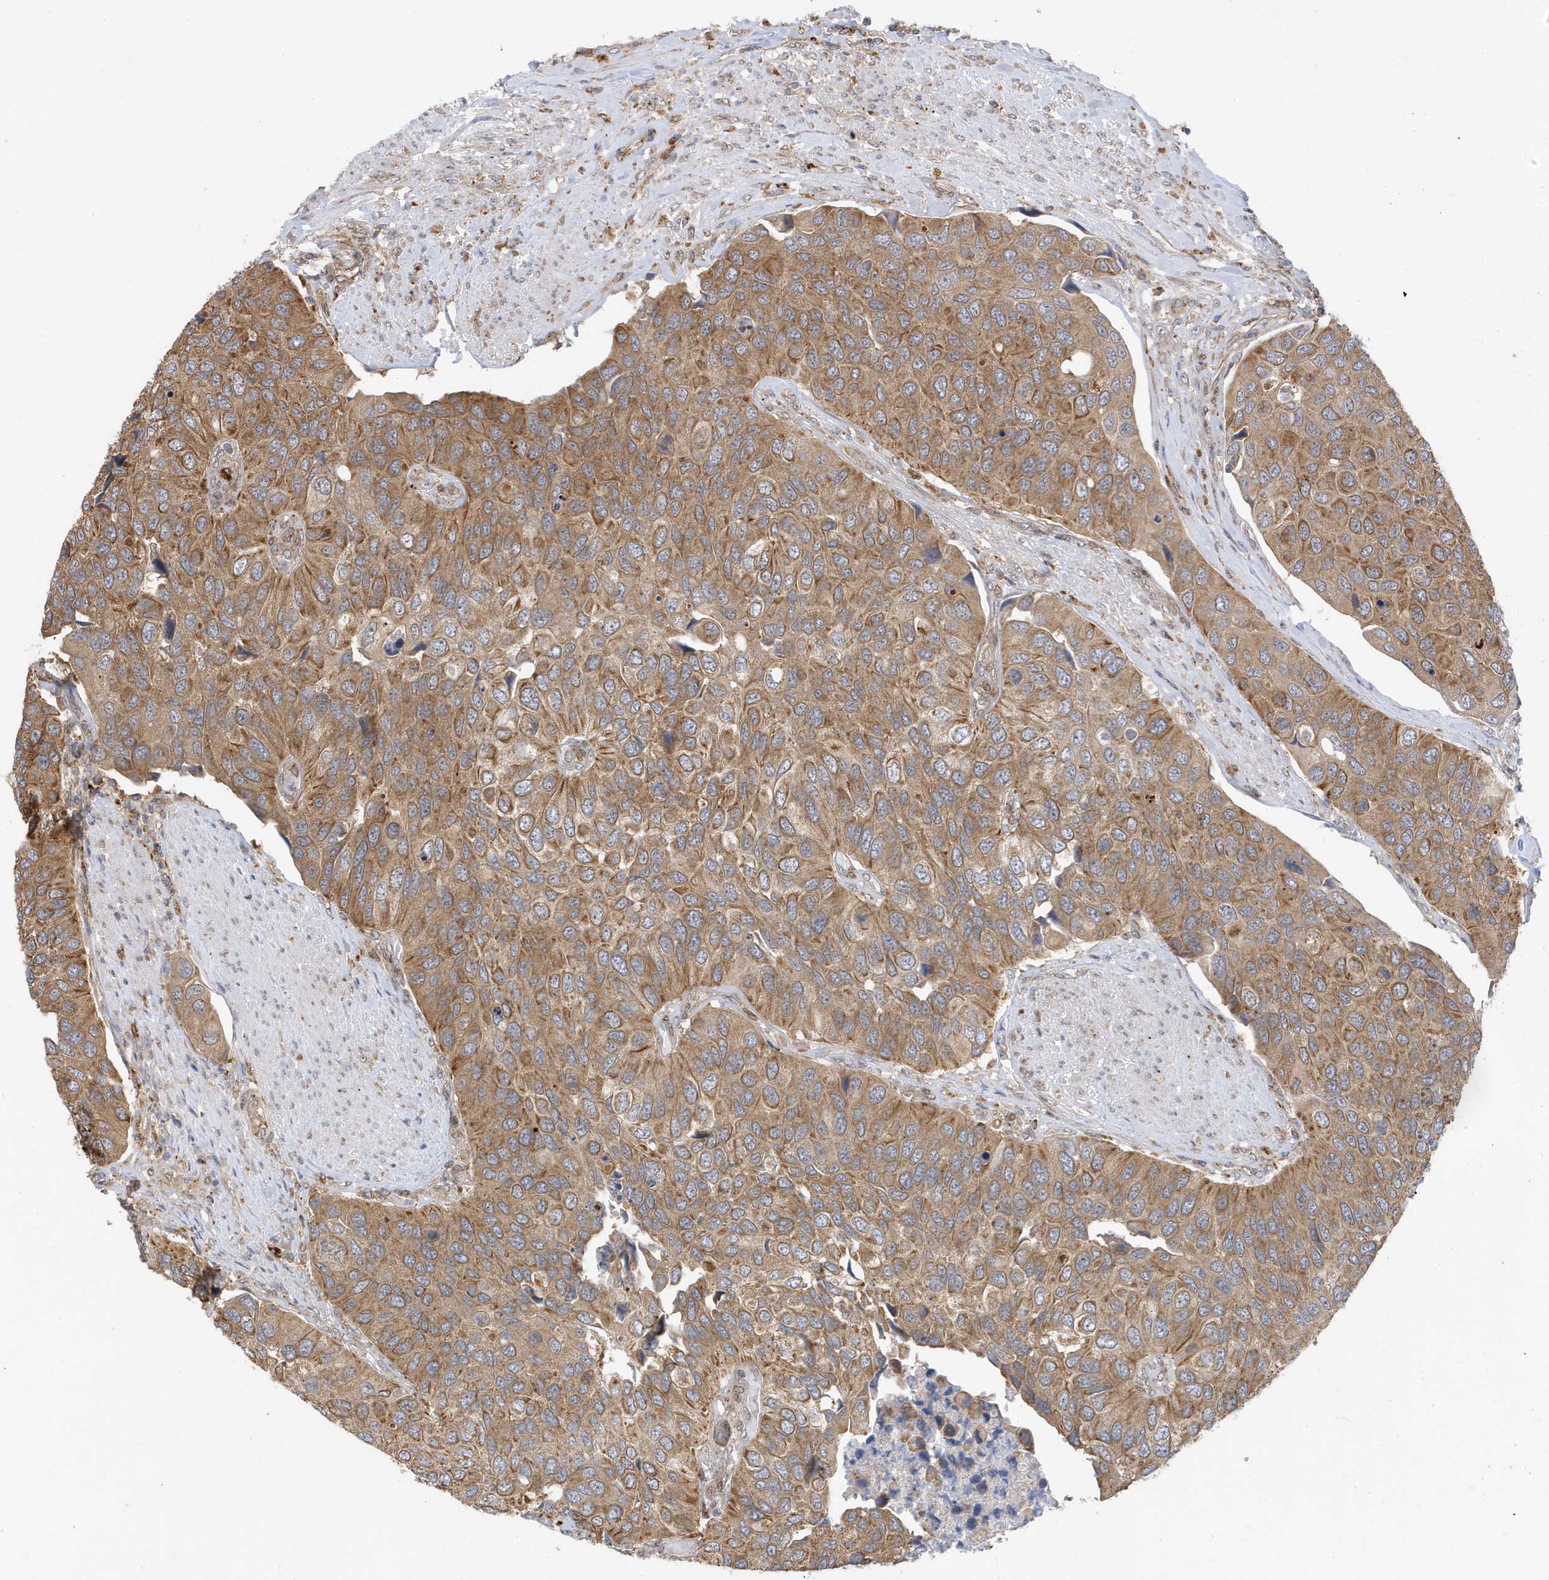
{"staining": {"intensity": "moderate", "quantity": ">75%", "location": "cytoplasmic/membranous"}, "tissue": "urothelial cancer", "cell_type": "Tumor cells", "image_type": "cancer", "snomed": [{"axis": "morphology", "description": "Urothelial carcinoma, High grade"}, {"axis": "topography", "description": "Urinary bladder"}], "caption": "Immunohistochemical staining of urothelial cancer demonstrates medium levels of moderate cytoplasmic/membranous expression in about >75% of tumor cells.", "gene": "ZNF507", "patient": {"sex": "male", "age": 74}}